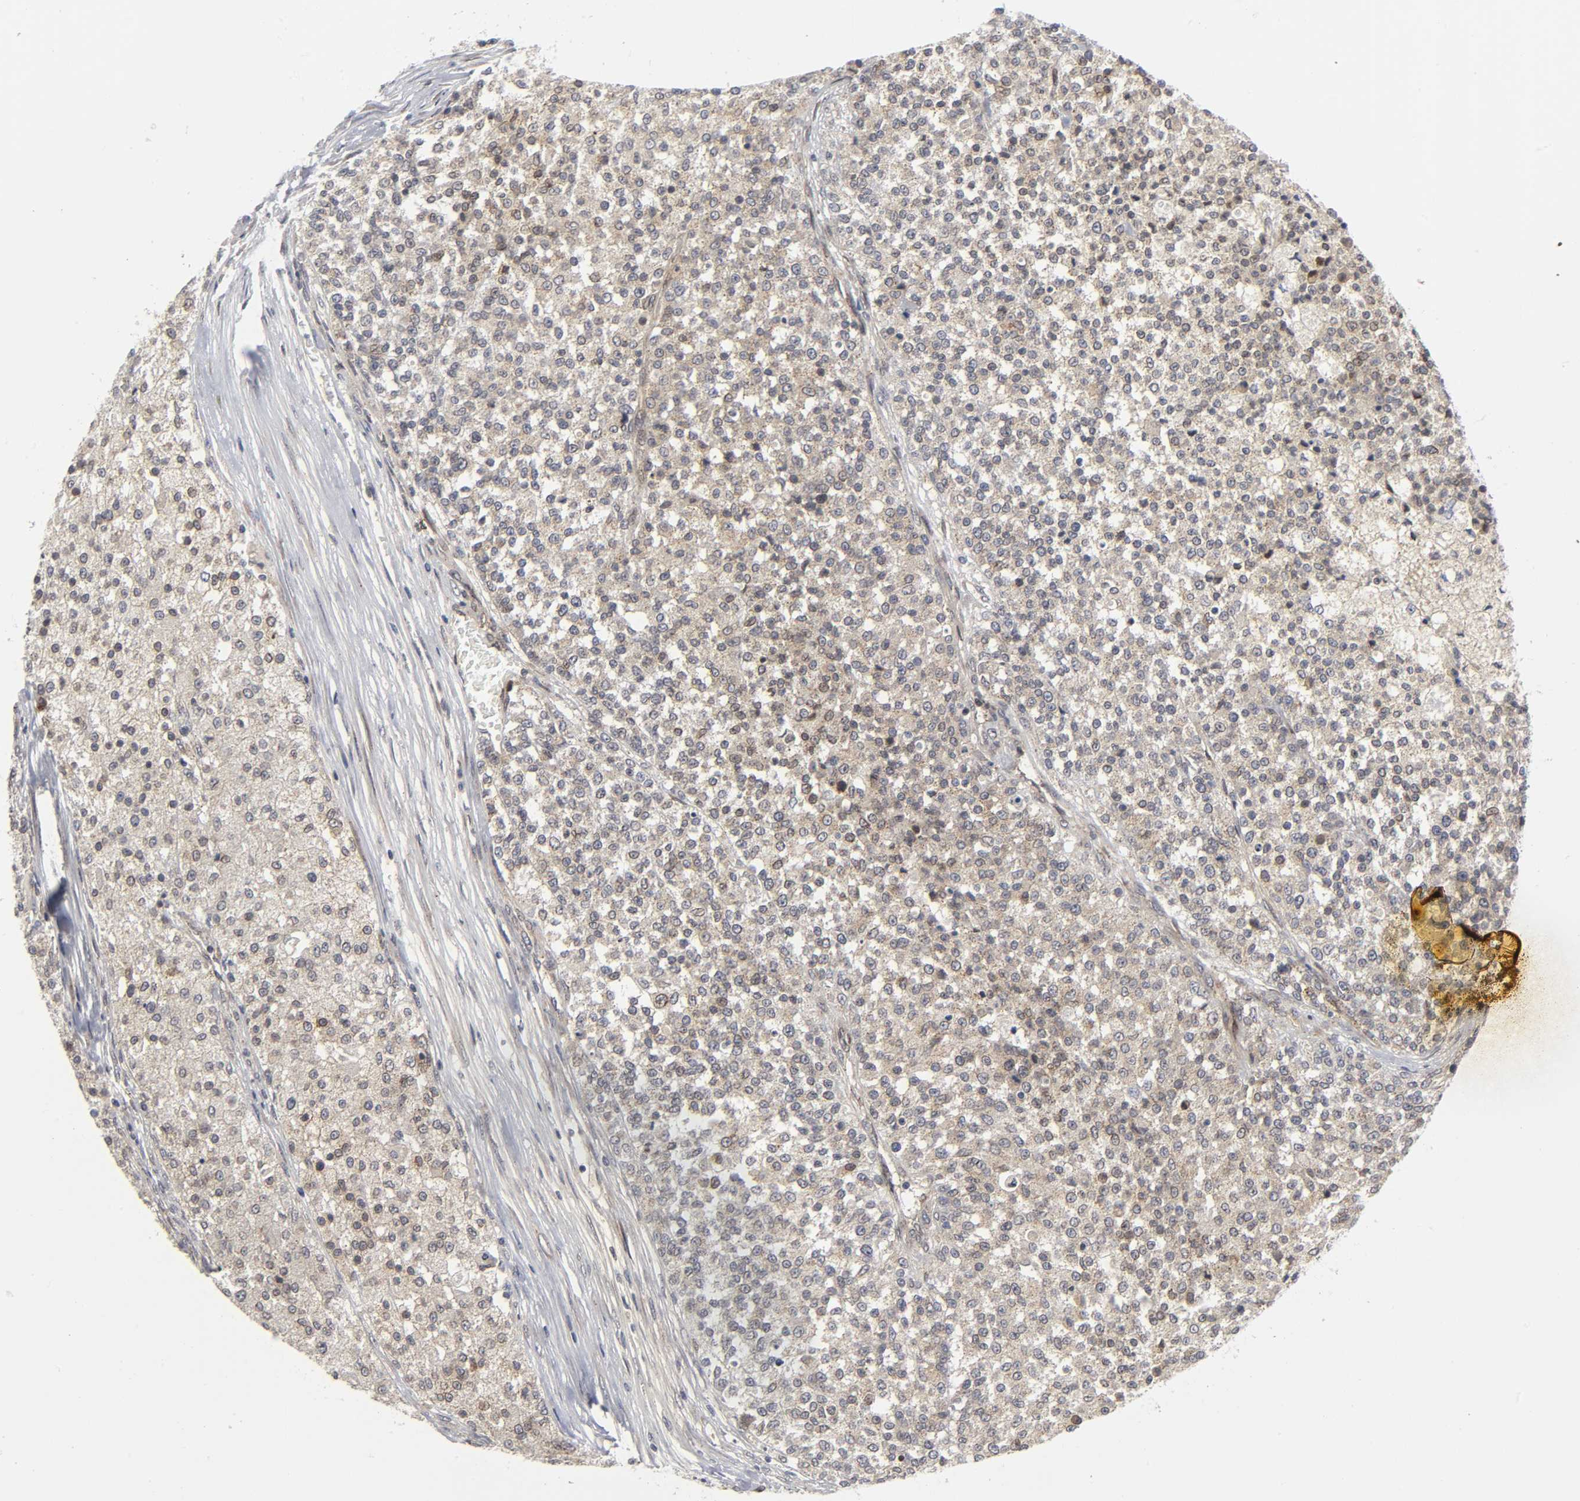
{"staining": {"intensity": "weak", "quantity": "<25%", "location": "cytoplasmic/membranous"}, "tissue": "testis cancer", "cell_type": "Tumor cells", "image_type": "cancer", "snomed": [{"axis": "morphology", "description": "Seminoma, NOS"}, {"axis": "topography", "description": "Testis"}], "caption": "Photomicrograph shows no protein positivity in tumor cells of testis seminoma tissue. (Immunohistochemistry, brightfield microscopy, high magnification).", "gene": "ASB6", "patient": {"sex": "male", "age": 59}}